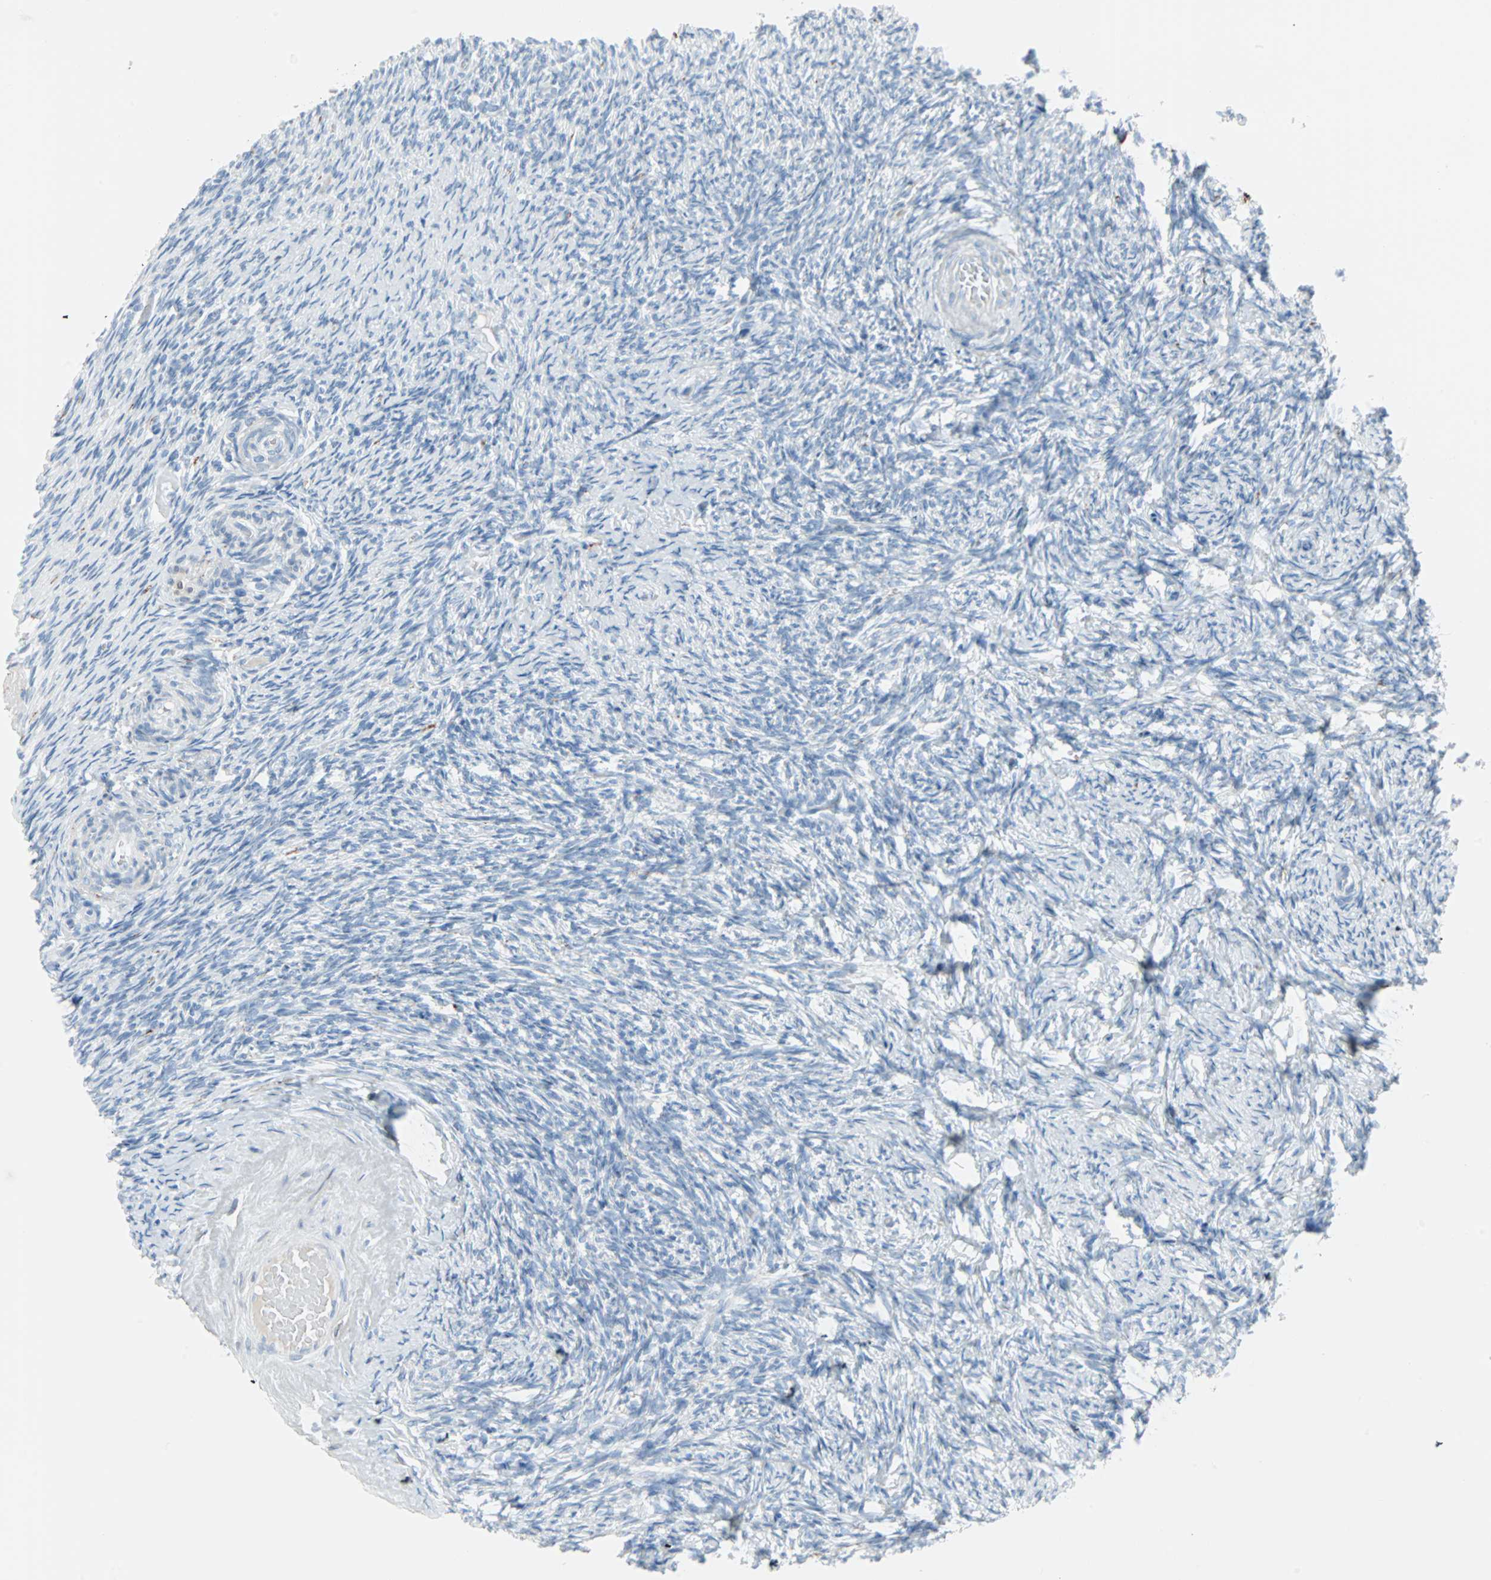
{"staining": {"intensity": "negative", "quantity": "none", "location": "none"}, "tissue": "ovary", "cell_type": "Follicle cells", "image_type": "normal", "snomed": [{"axis": "morphology", "description": "Normal tissue, NOS"}, {"axis": "topography", "description": "Ovary"}], "caption": "A photomicrograph of human ovary is negative for staining in follicle cells. The staining was performed using DAB (3,3'-diaminobenzidine) to visualize the protein expression in brown, while the nuclei were stained in blue with hematoxylin (Magnification: 20x).", "gene": "STX1A", "patient": {"sex": "female", "age": 60}}